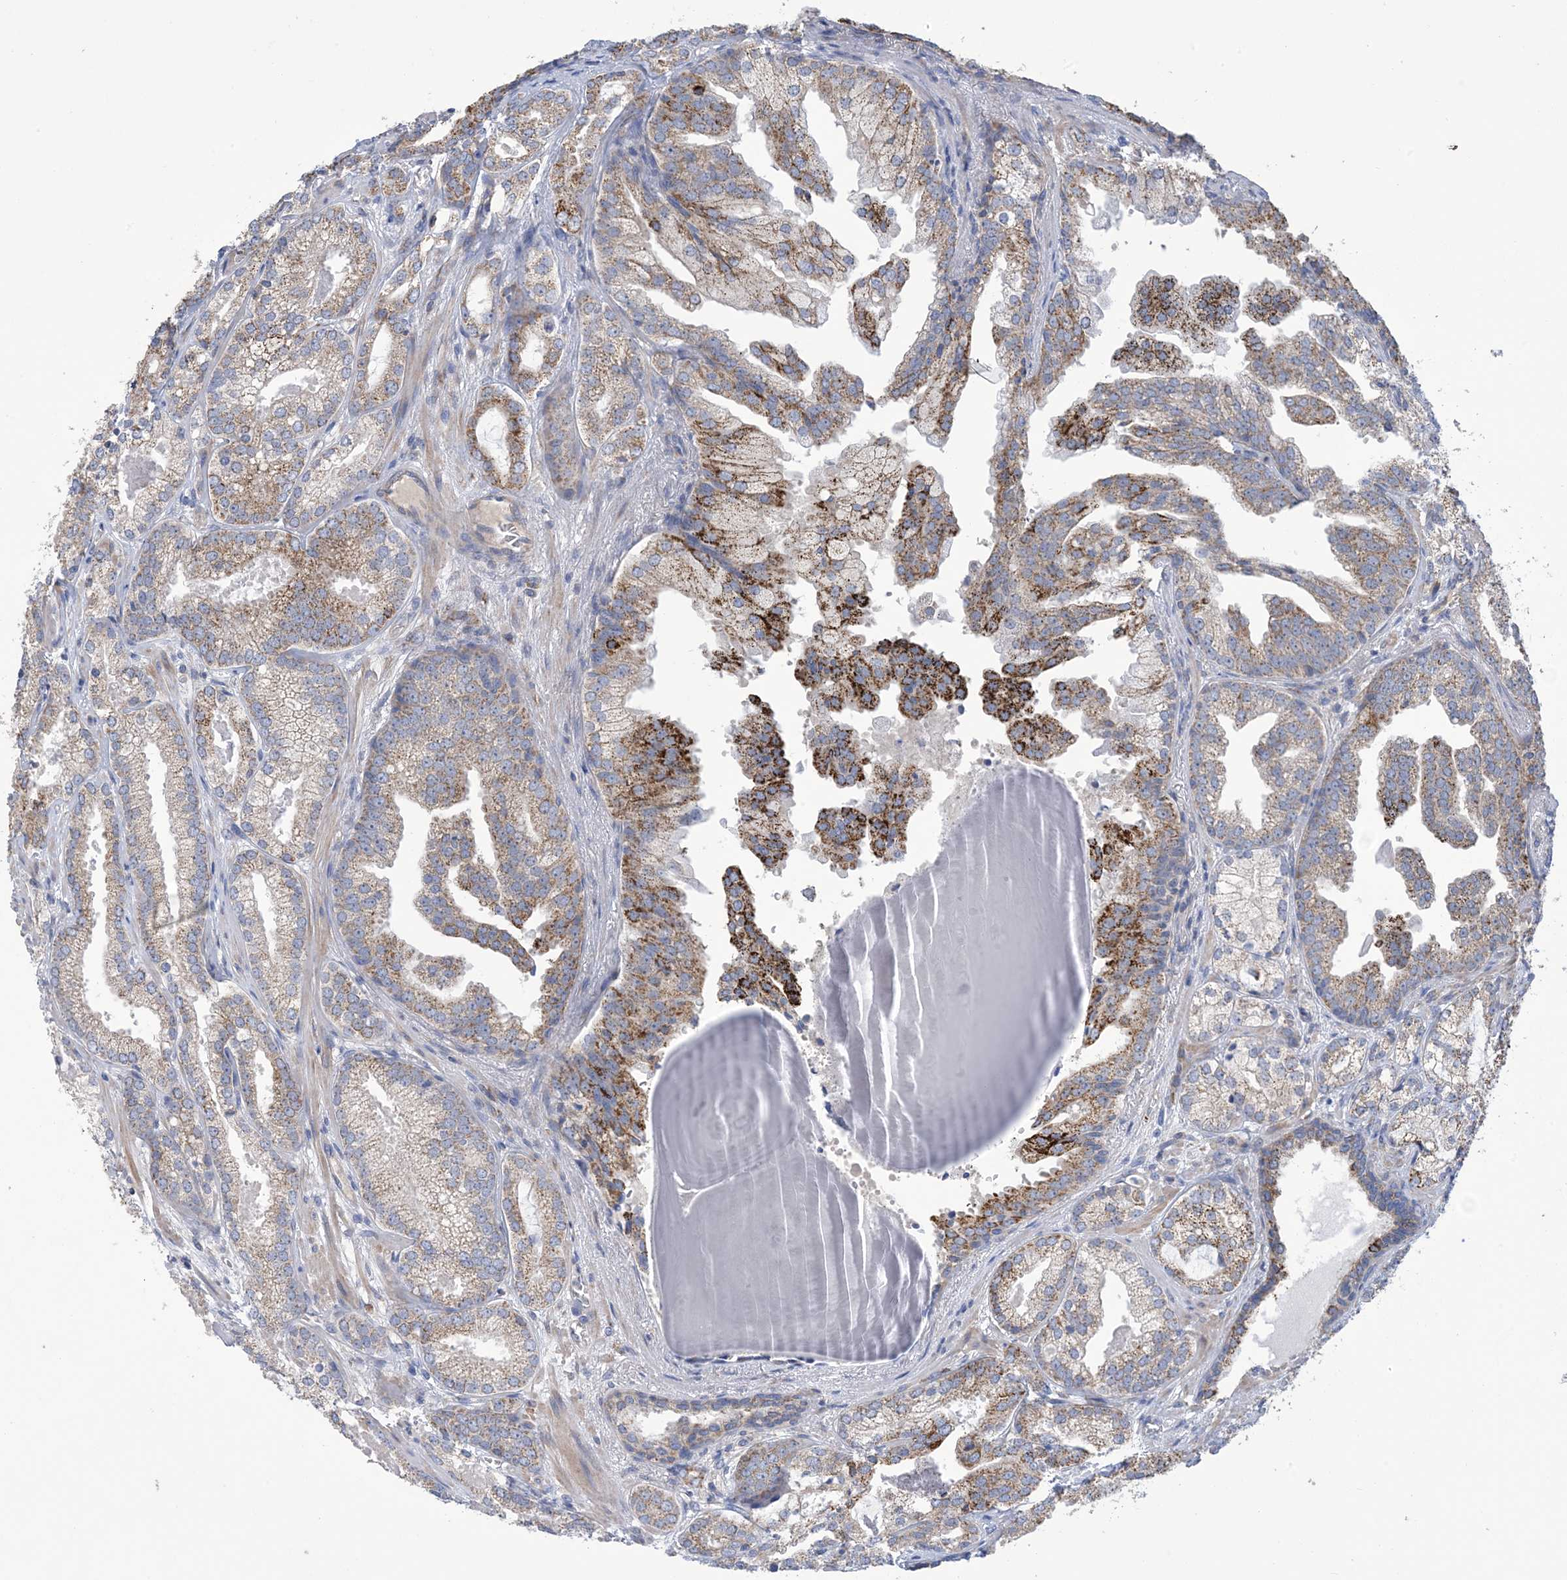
{"staining": {"intensity": "strong", "quantity": "<25%", "location": "cytoplasmic/membranous"}, "tissue": "prostate cancer", "cell_type": "Tumor cells", "image_type": "cancer", "snomed": [{"axis": "morphology", "description": "Normal morphology"}, {"axis": "morphology", "description": "Adenocarcinoma, Low grade"}, {"axis": "topography", "description": "Prostate"}], "caption": "Immunohistochemical staining of prostate adenocarcinoma (low-grade) demonstrates strong cytoplasmic/membranous protein expression in about <25% of tumor cells. (IHC, brightfield microscopy, high magnification).", "gene": "CLEC16A", "patient": {"sex": "male", "age": 72}}